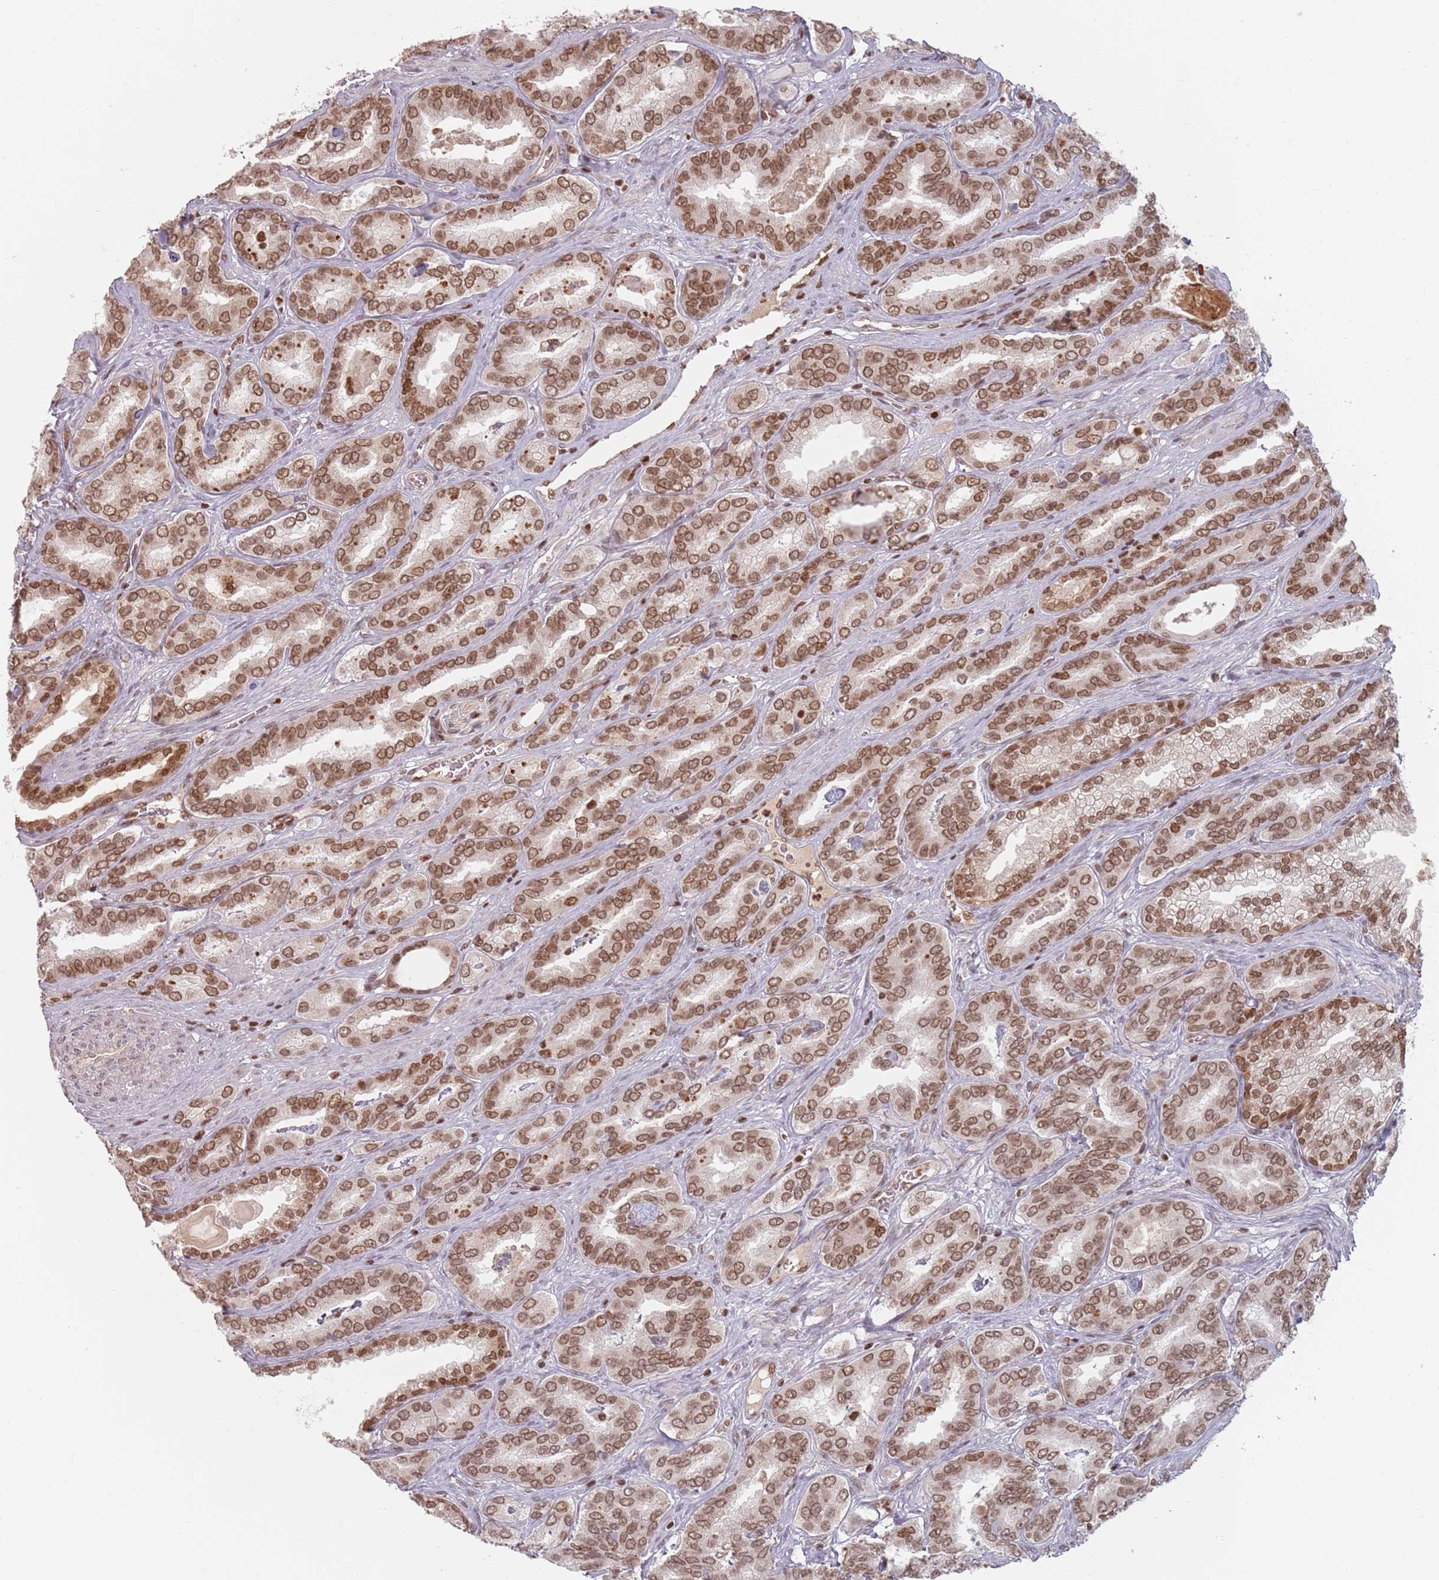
{"staining": {"intensity": "moderate", "quantity": ">75%", "location": "cytoplasmic/membranous,nuclear"}, "tissue": "prostate cancer", "cell_type": "Tumor cells", "image_type": "cancer", "snomed": [{"axis": "morphology", "description": "Adenocarcinoma, High grade"}, {"axis": "topography", "description": "Prostate"}], "caption": "DAB immunohistochemical staining of human prostate adenocarcinoma (high-grade) demonstrates moderate cytoplasmic/membranous and nuclear protein expression in approximately >75% of tumor cells.", "gene": "NUP50", "patient": {"sex": "male", "age": 72}}